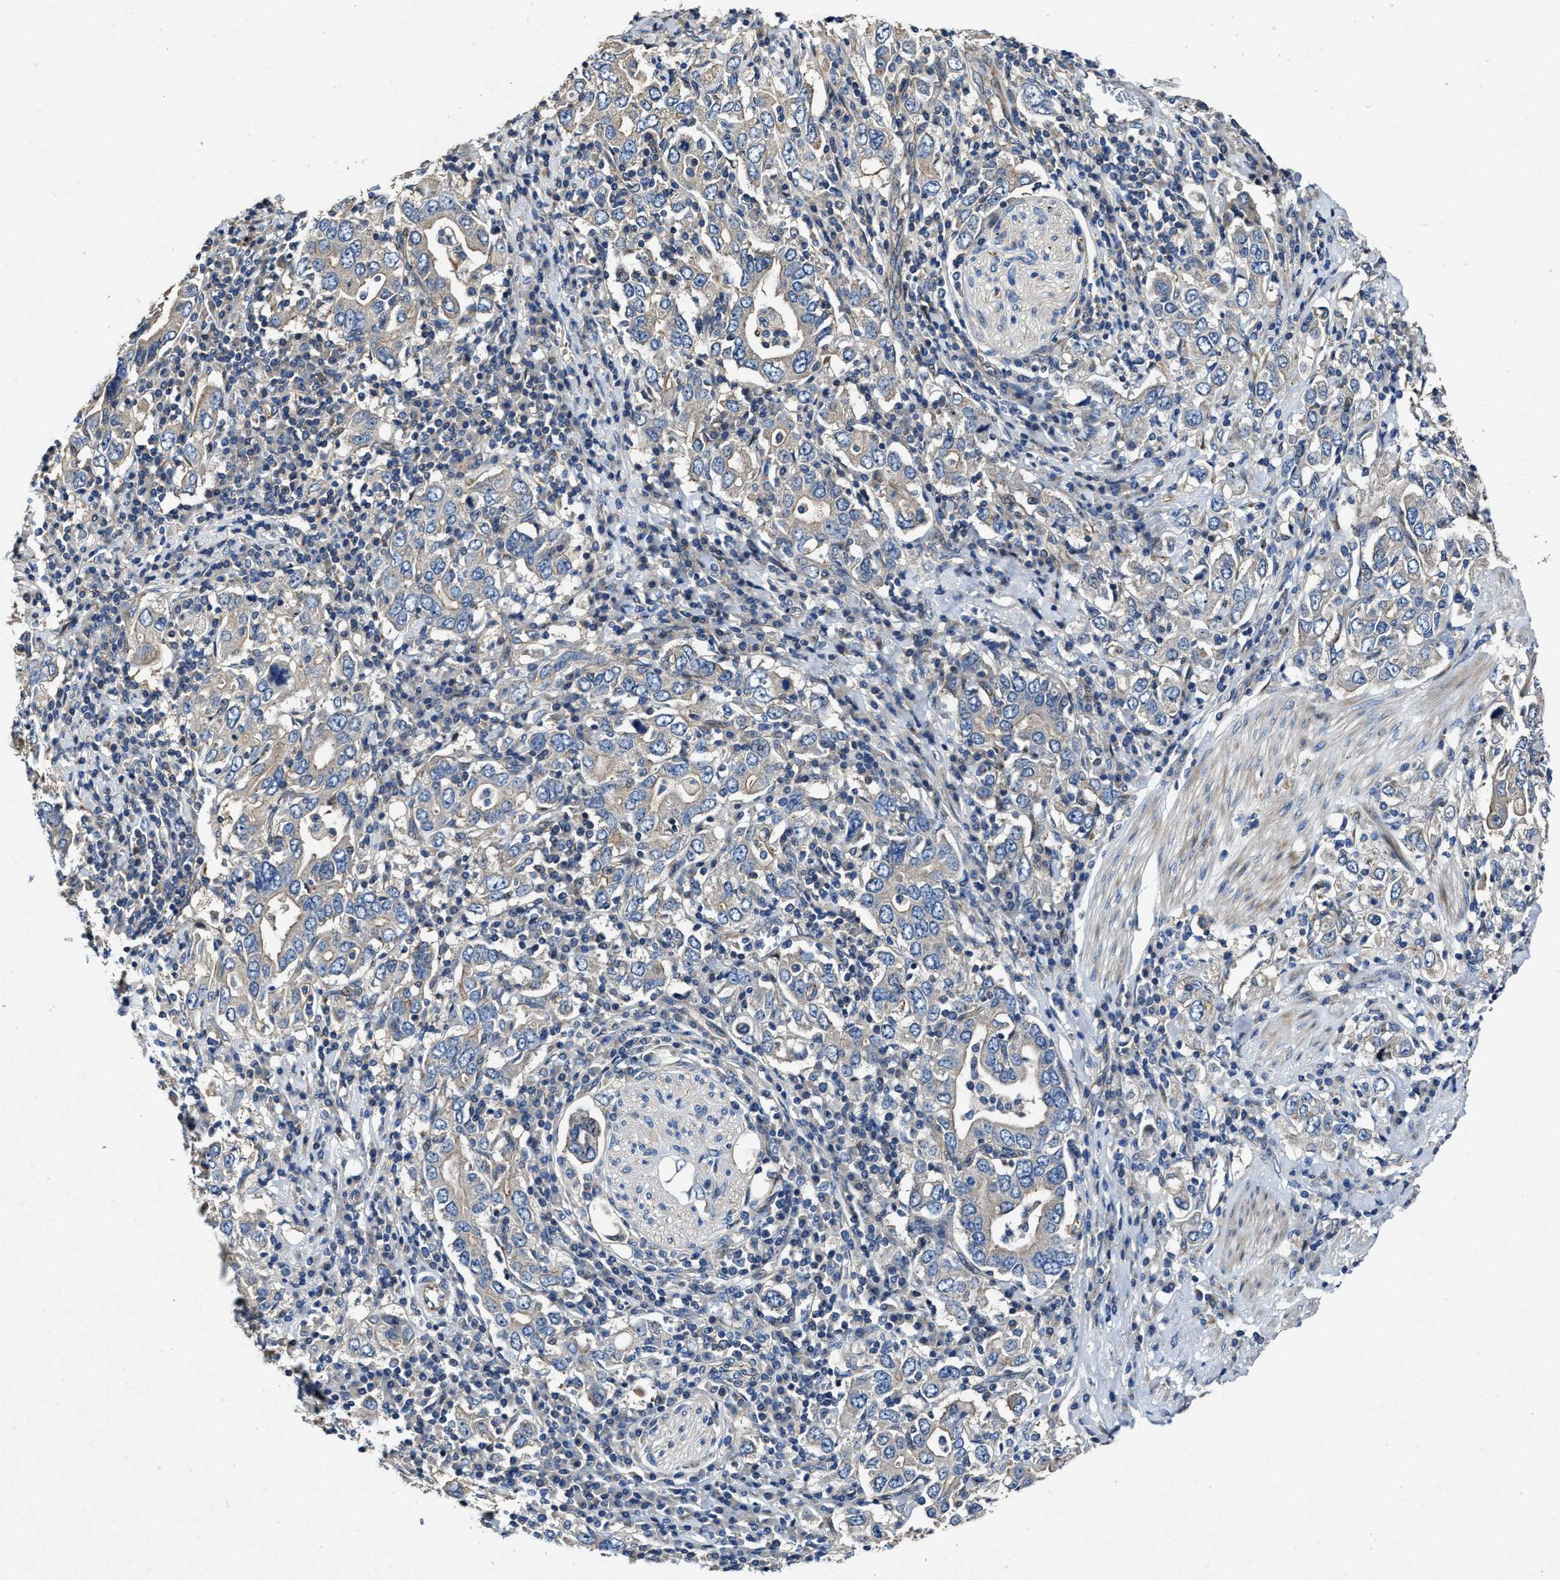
{"staining": {"intensity": "negative", "quantity": "none", "location": "none"}, "tissue": "stomach cancer", "cell_type": "Tumor cells", "image_type": "cancer", "snomed": [{"axis": "morphology", "description": "Adenocarcinoma, NOS"}, {"axis": "topography", "description": "Stomach, upper"}], "caption": "Stomach adenocarcinoma was stained to show a protein in brown. There is no significant positivity in tumor cells. The staining is performed using DAB (3,3'-diaminobenzidine) brown chromogen with nuclei counter-stained in using hematoxylin.", "gene": "PTAR1", "patient": {"sex": "male", "age": 62}}